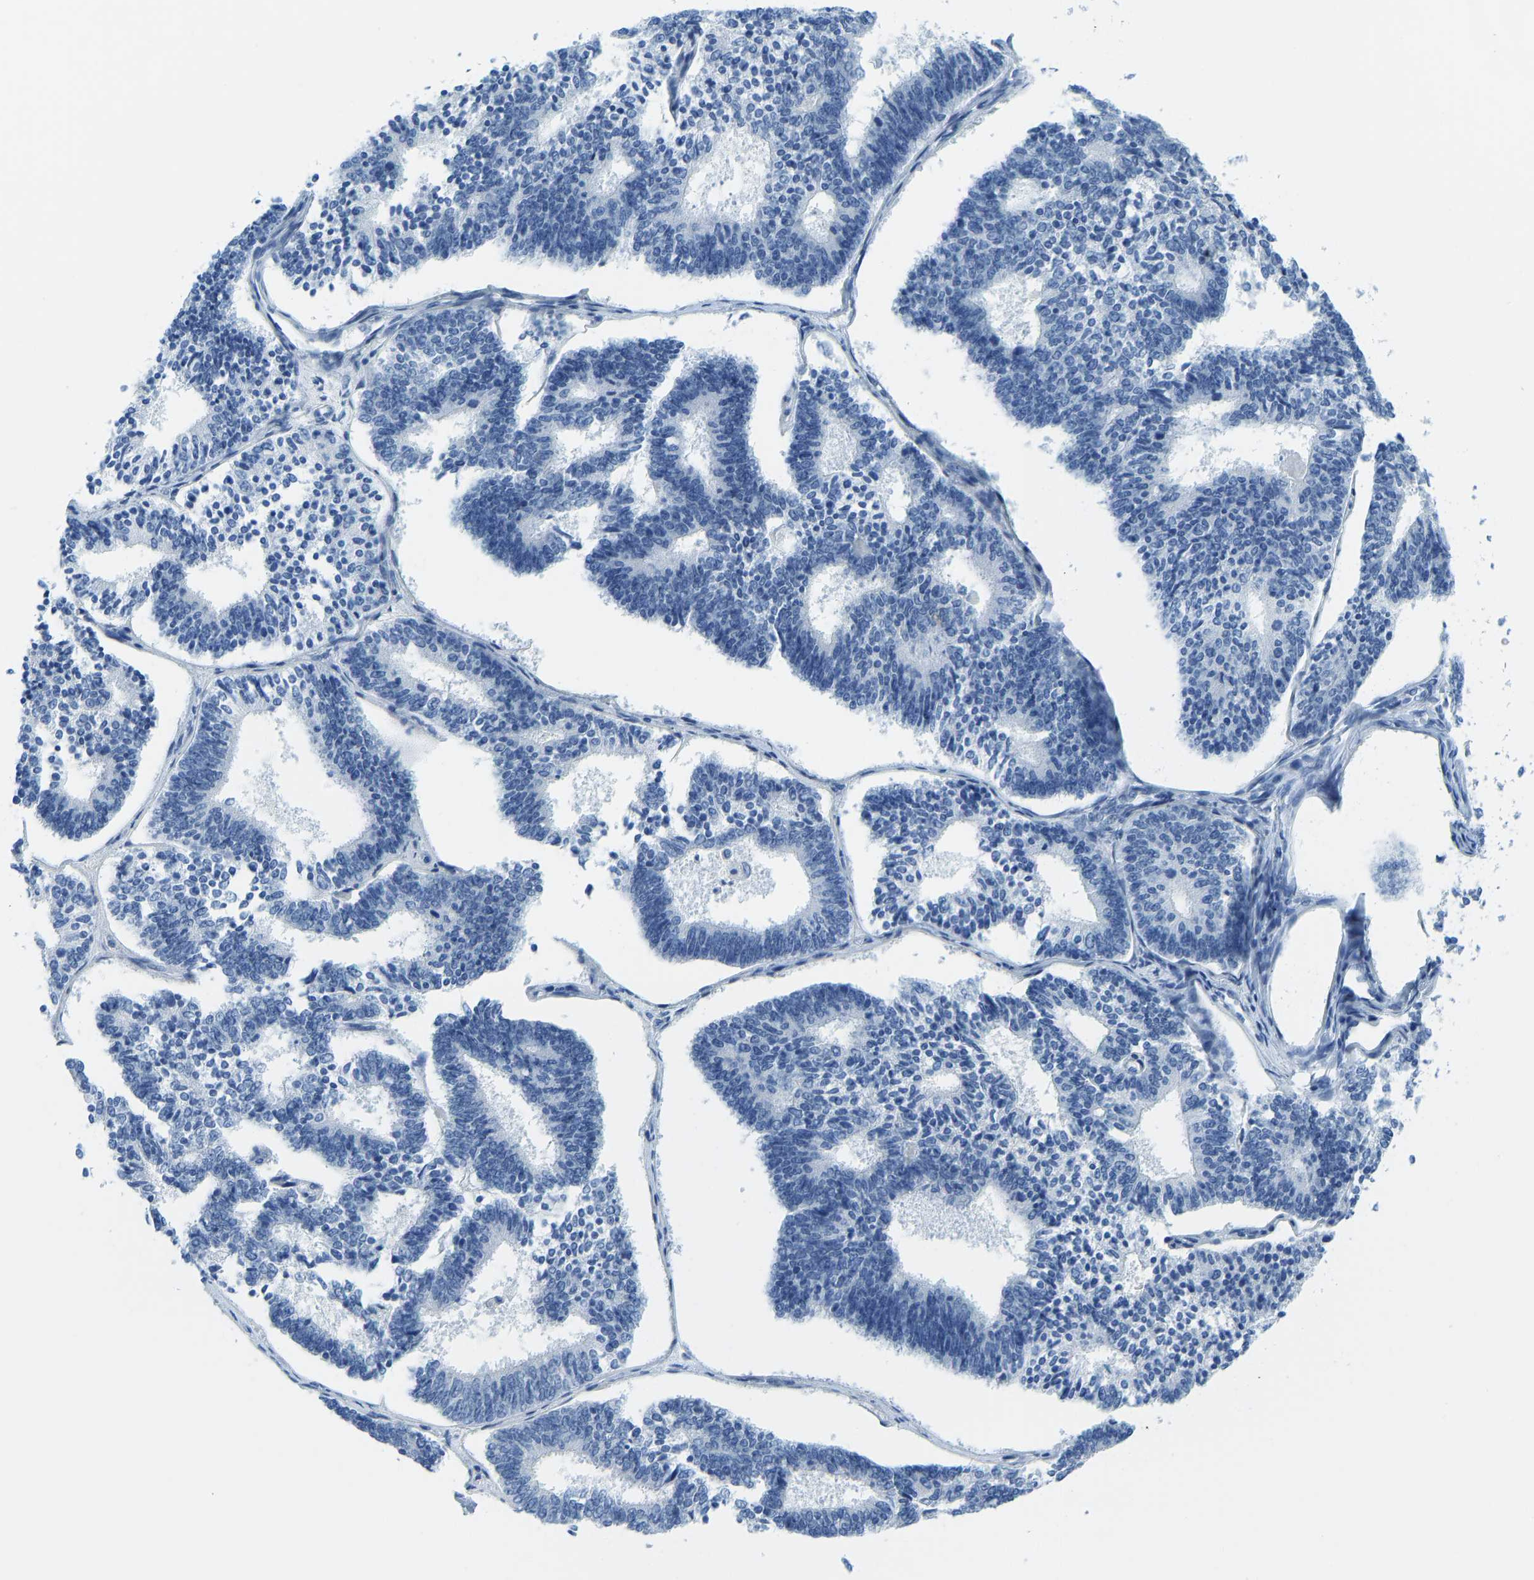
{"staining": {"intensity": "negative", "quantity": "none", "location": "none"}, "tissue": "endometrial cancer", "cell_type": "Tumor cells", "image_type": "cancer", "snomed": [{"axis": "morphology", "description": "Adenocarcinoma, NOS"}, {"axis": "topography", "description": "Endometrium"}], "caption": "Photomicrograph shows no protein positivity in tumor cells of endometrial adenocarcinoma tissue.", "gene": "SERPINB3", "patient": {"sex": "female", "age": 70}}